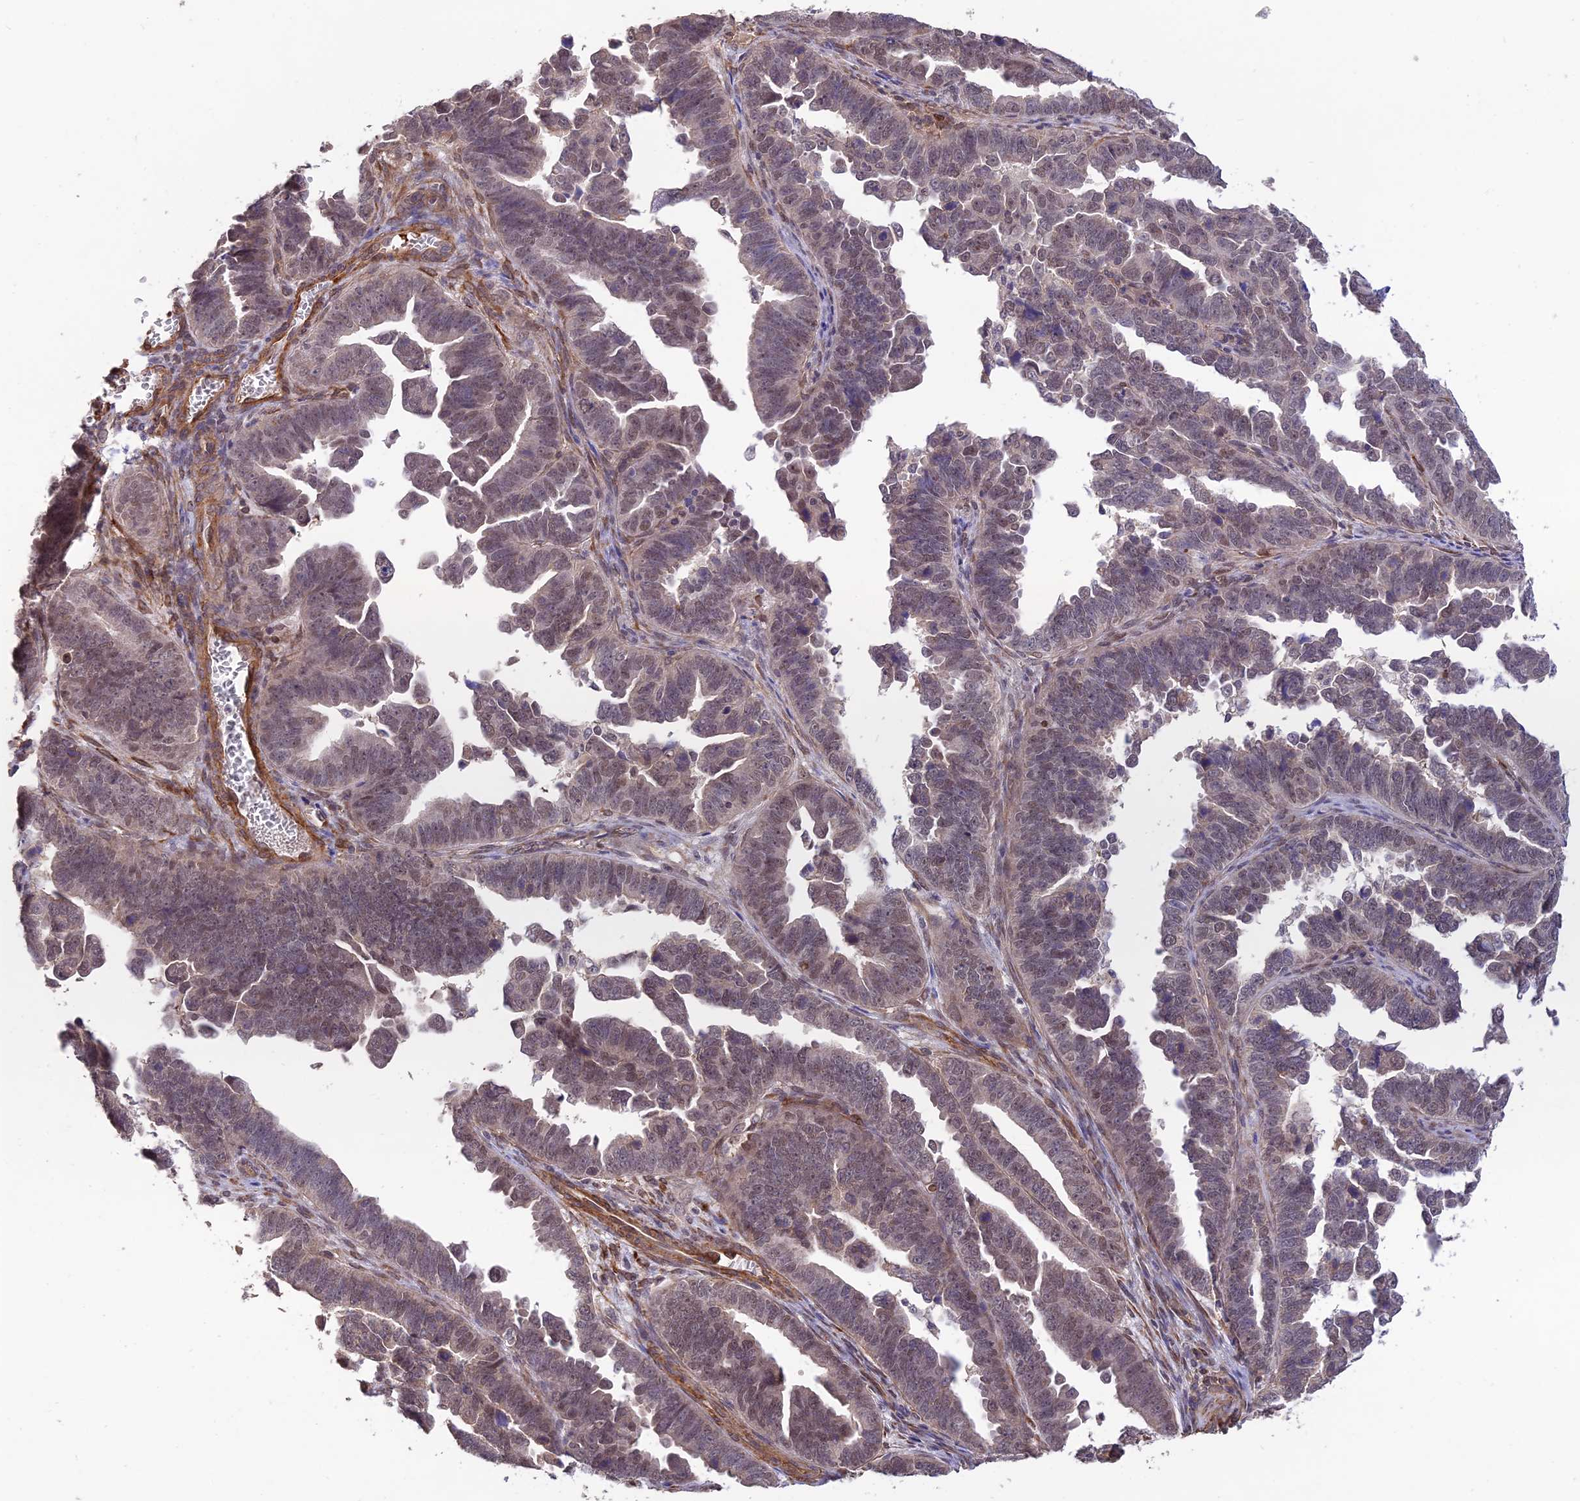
{"staining": {"intensity": "weak", "quantity": "<25%", "location": "nuclear"}, "tissue": "endometrial cancer", "cell_type": "Tumor cells", "image_type": "cancer", "snomed": [{"axis": "morphology", "description": "Adenocarcinoma, NOS"}, {"axis": "topography", "description": "Endometrium"}], "caption": "The histopathology image exhibits no significant expression in tumor cells of endometrial adenocarcinoma.", "gene": "PAGR1", "patient": {"sex": "female", "age": 75}}